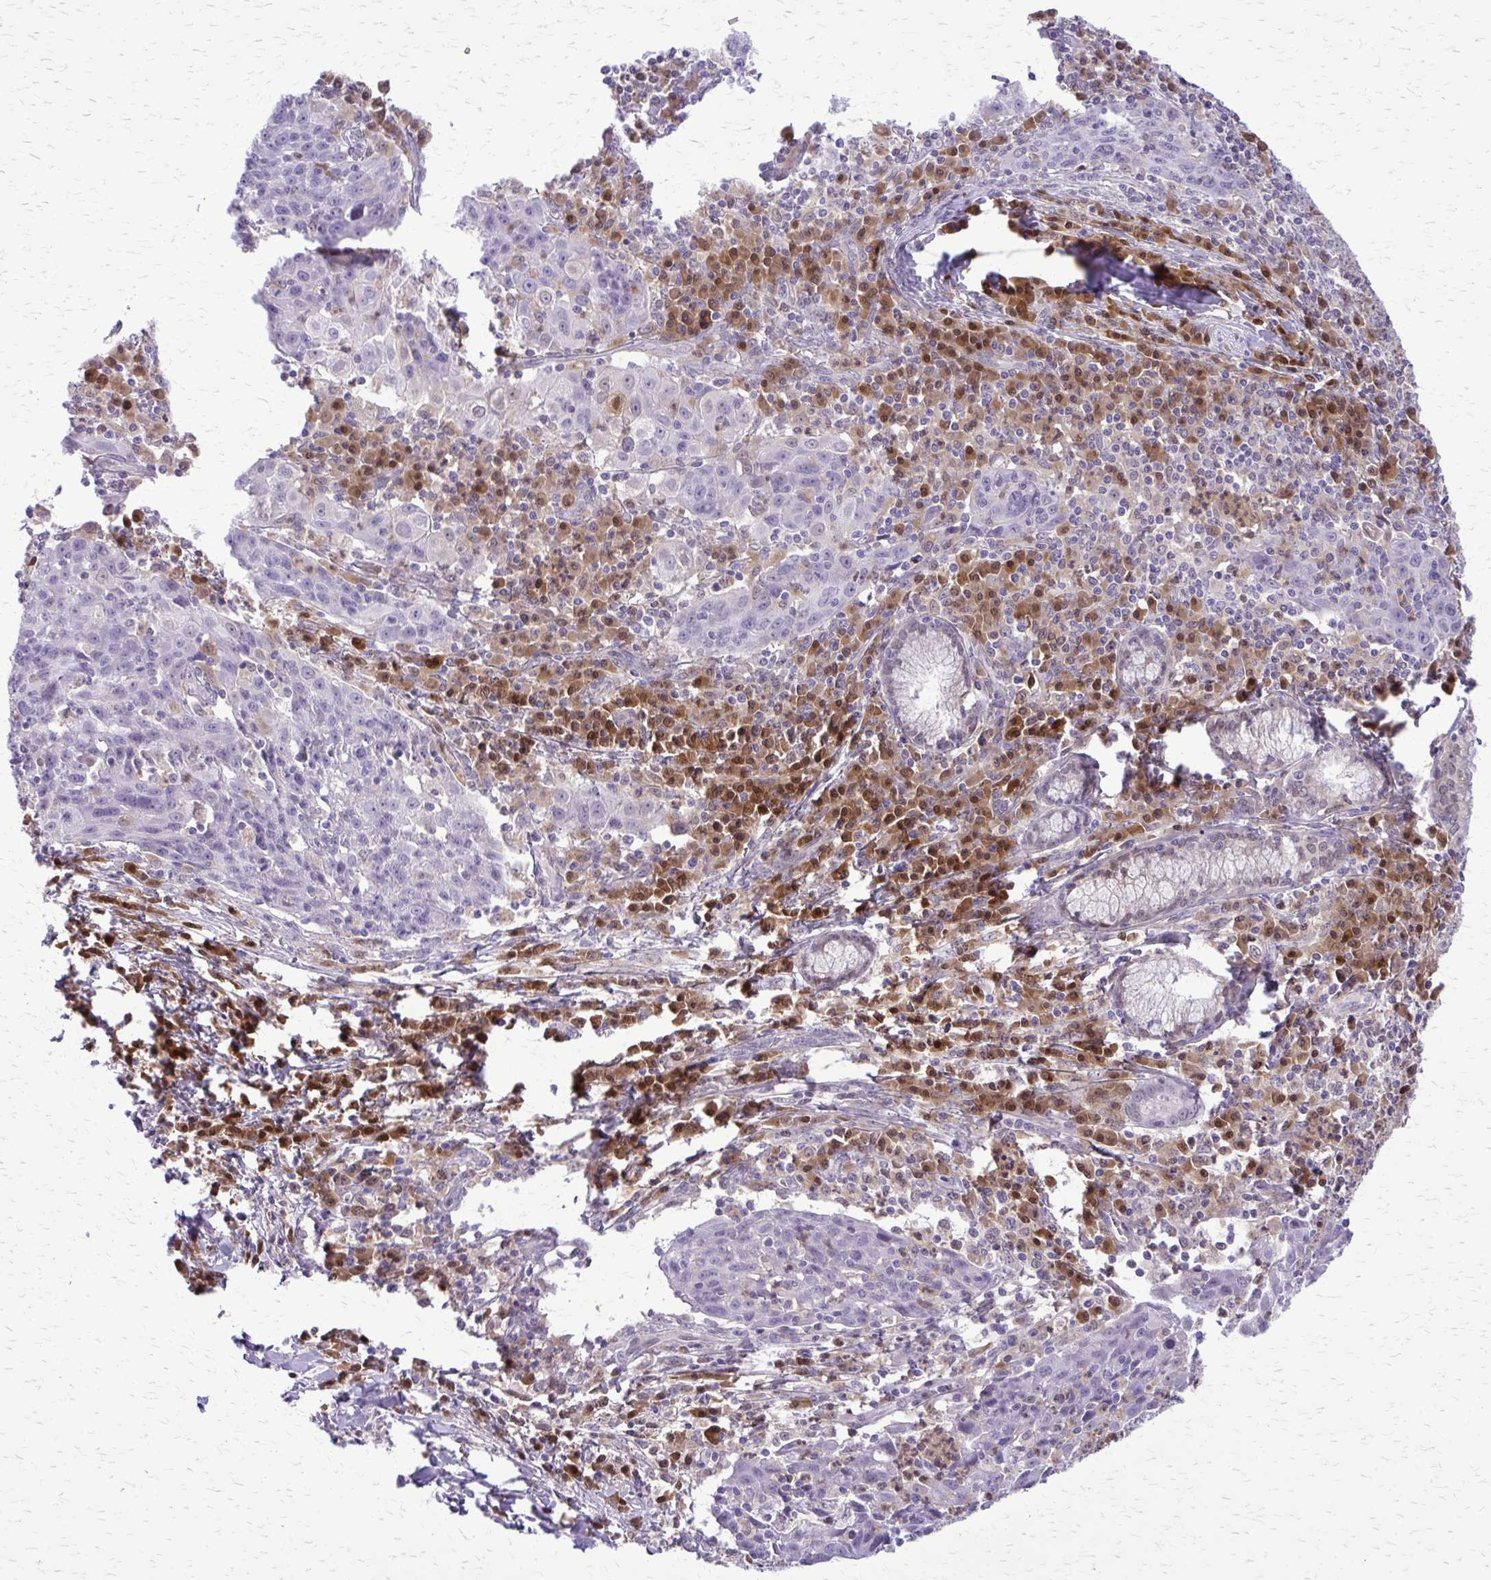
{"staining": {"intensity": "negative", "quantity": "none", "location": "none"}, "tissue": "lung cancer", "cell_type": "Tumor cells", "image_type": "cancer", "snomed": [{"axis": "morphology", "description": "Squamous cell carcinoma, NOS"}, {"axis": "morphology", "description": "Squamous cell carcinoma, metastatic, NOS"}, {"axis": "topography", "description": "Bronchus"}, {"axis": "topography", "description": "Lung"}], "caption": "Immunohistochemical staining of lung cancer (squamous cell carcinoma) displays no significant expression in tumor cells.", "gene": "GLRX", "patient": {"sex": "male", "age": 62}}